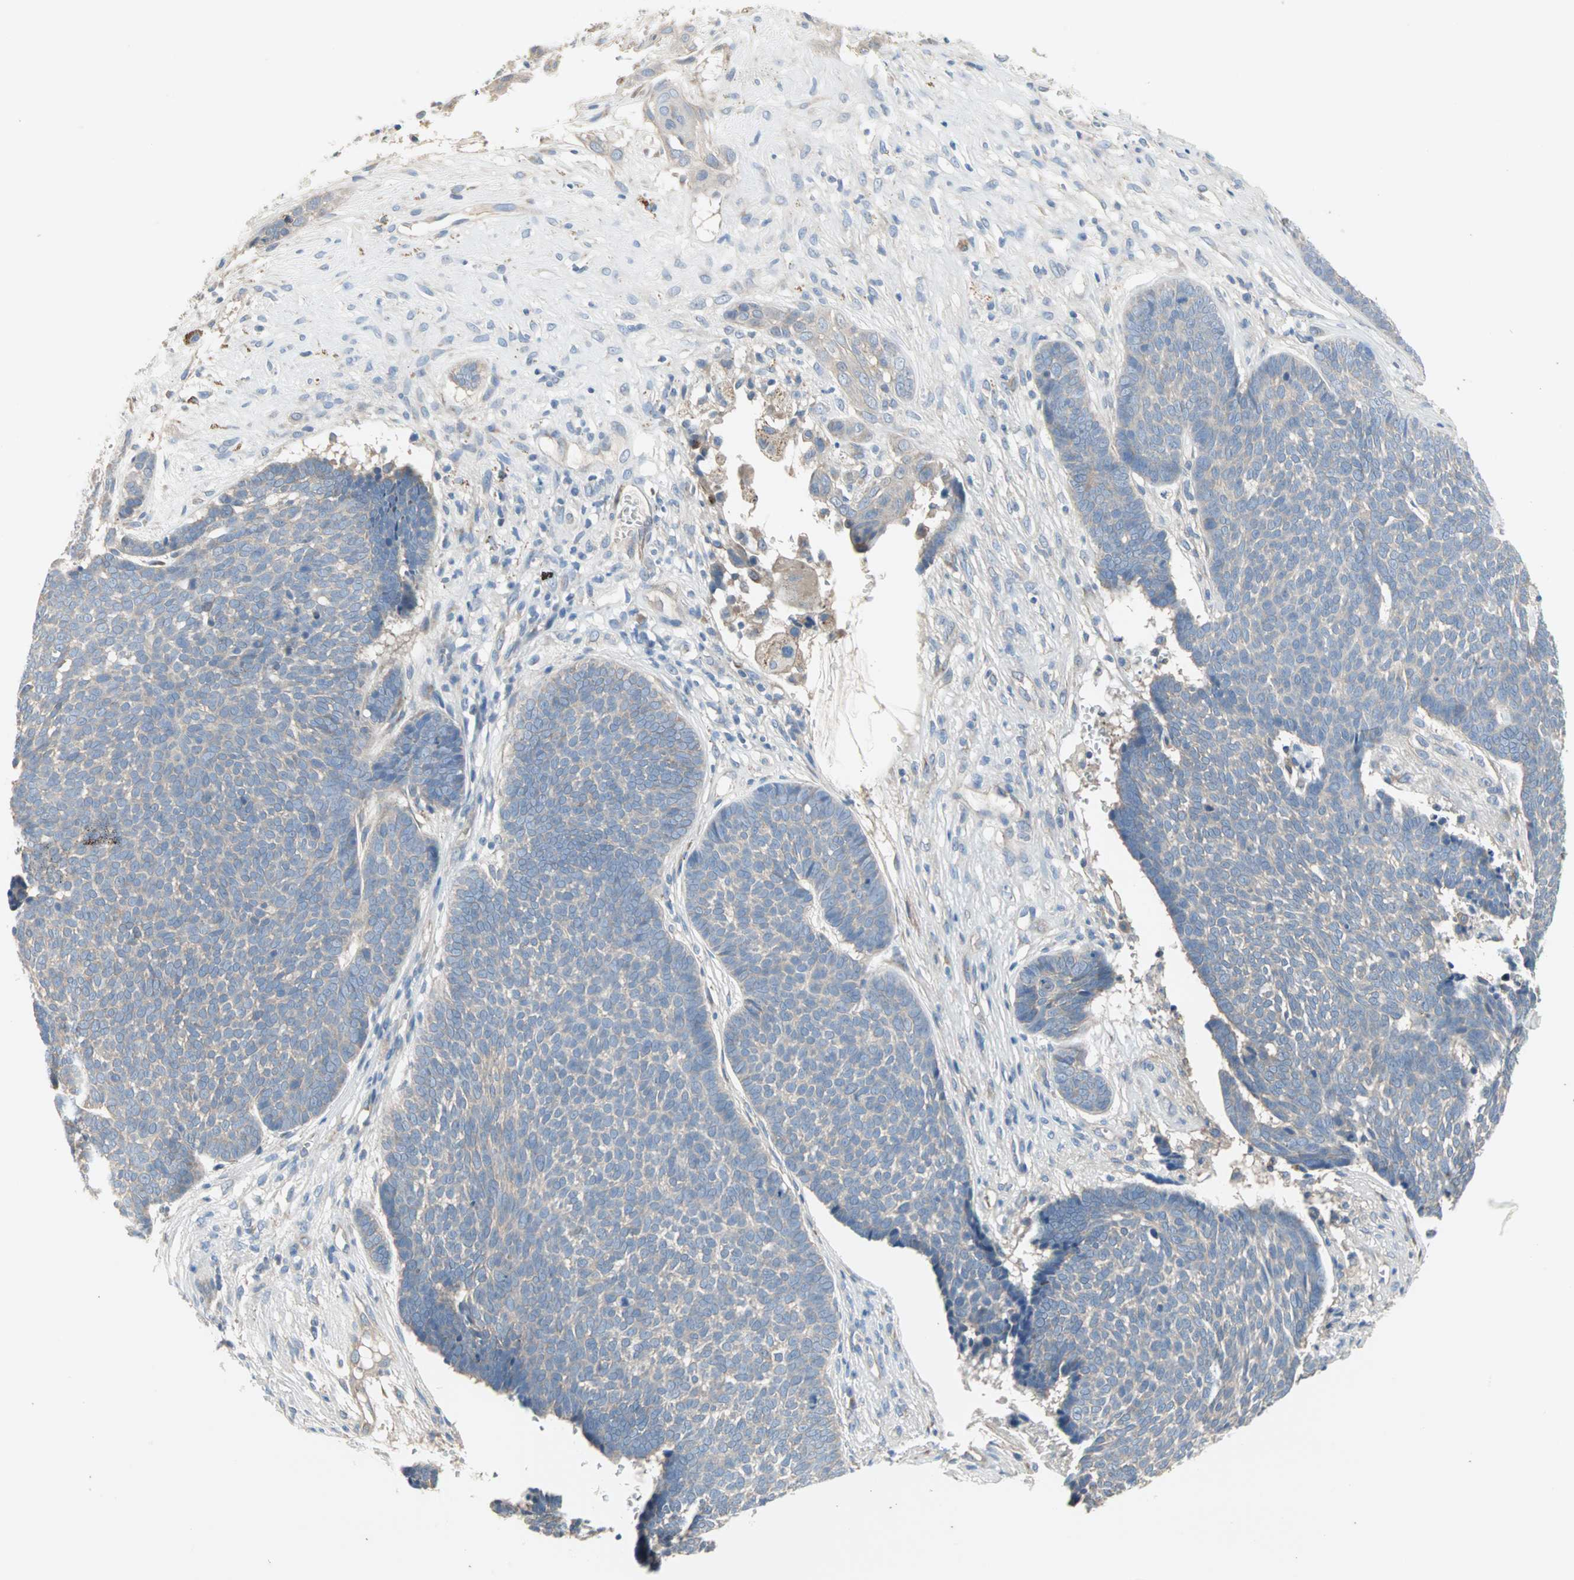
{"staining": {"intensity": "weak", "quantity": "25%-75%", "location": "cytoplasmic/membranous"}, "tissue": "skin cancer", "cell_type": "Tumor cells", "image_type": "cancer", "snomed": [{"axis": "morphology", "description": "Basal cell carcinoma"}, {"axis": "topography", "description": "Skin"}], "caption": "A high-resolution image shows immunohistochemistry (IHC) staining of basal cell carcinoma (skin), which exhibits weak cytoplasmic/membranous staining in about 25%-75% of tumor cells.", "gene": "PDE8A", "patient": {"sex": "male", "age": 84}}